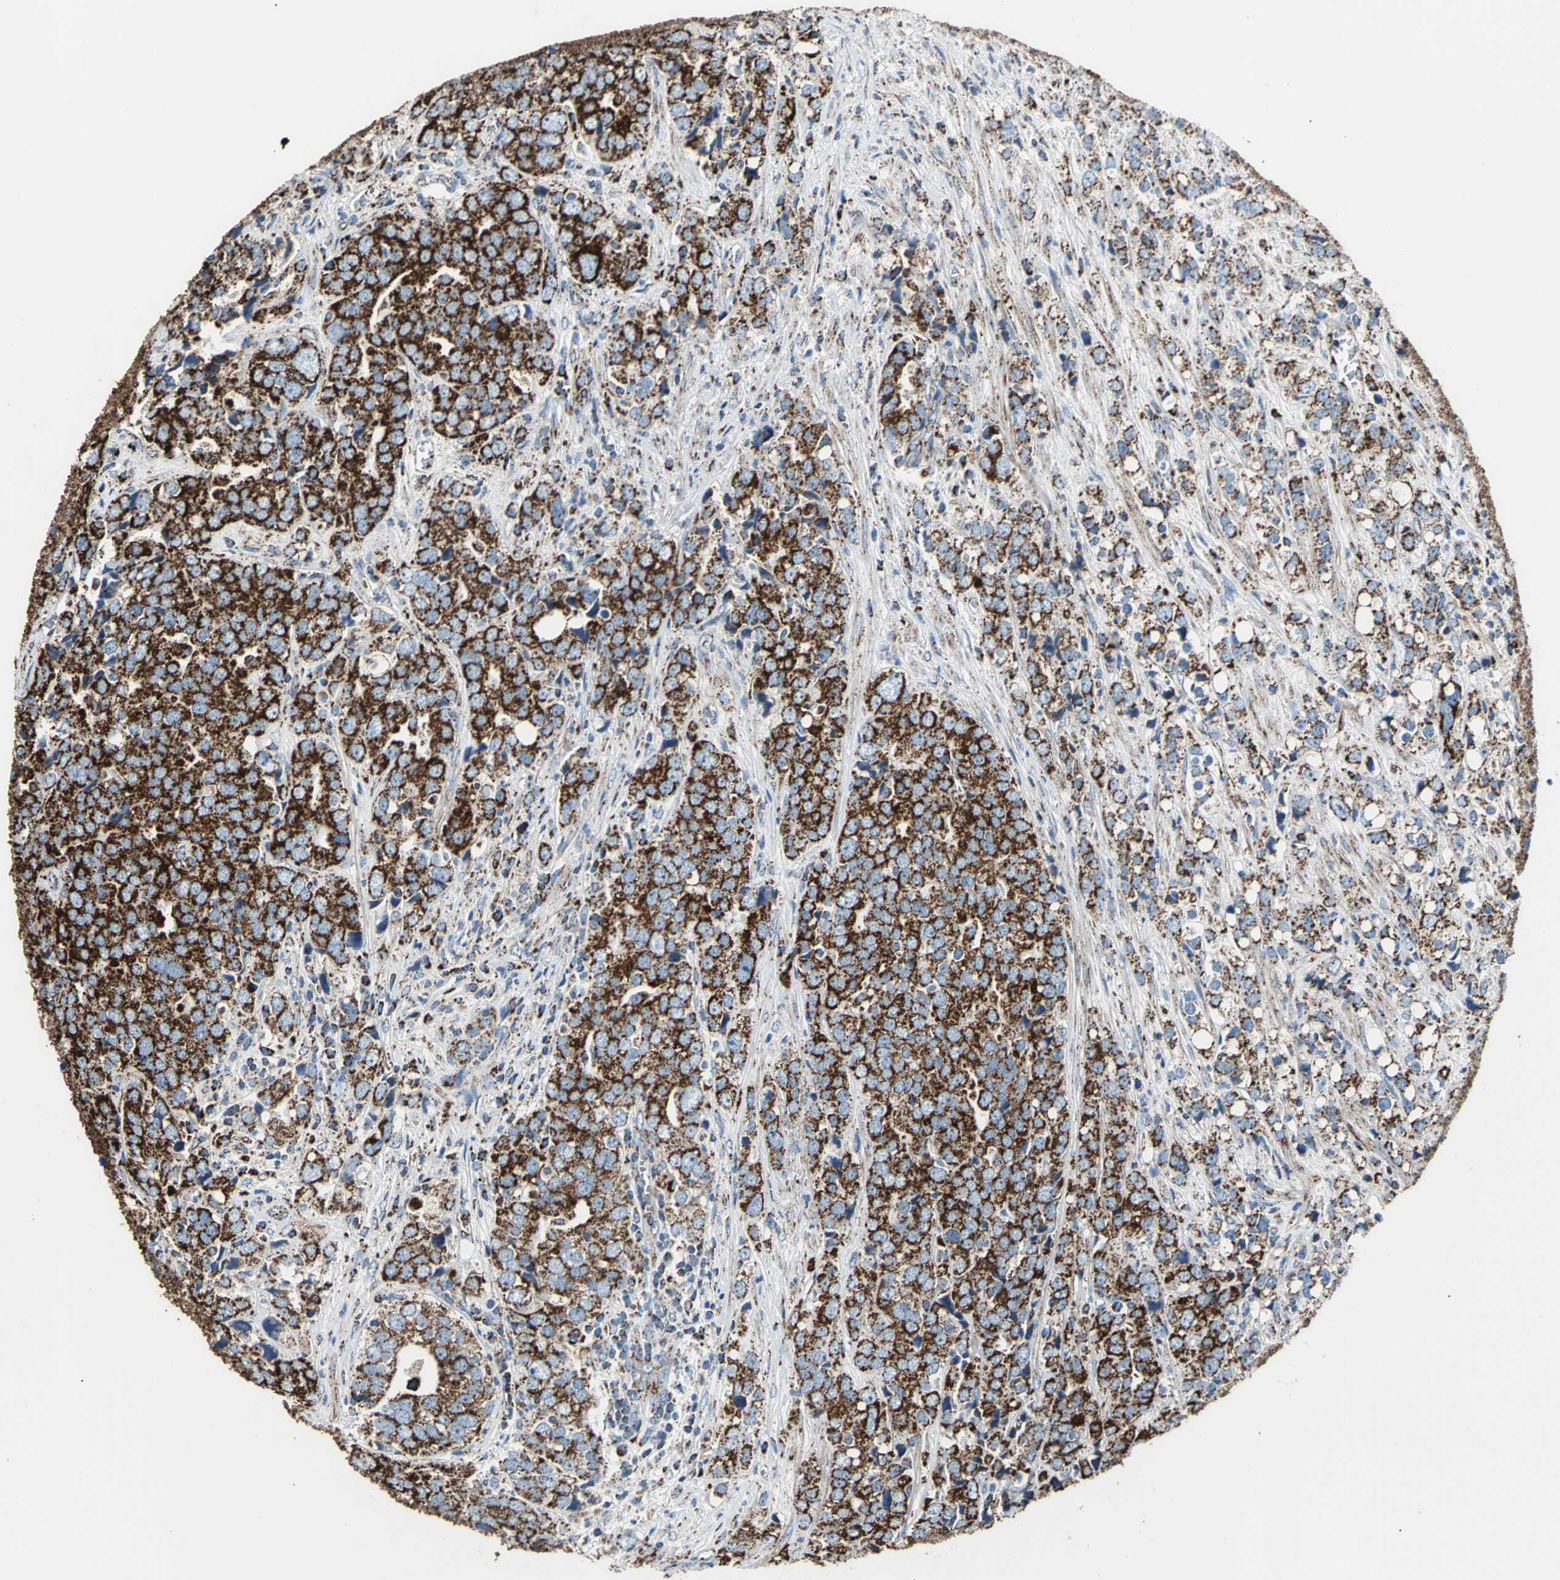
{"staining": {"intensity": "strong", "quantity": ">75%", "location": "cytoplasmic/membranous"}, "tissue": "prostate cancer", "cell_type": "Tumor cells", "image_type": "cancer", "snomed": [{"axis": "morphology", "description": "Adenocarcinoma, High grade"}, {"axis": "topography", "description": "Prostate"}], "caption": "Protein expression analysis of adenocarcinoma (high-grade) (prostate) reveals strong cytoplasmic/membranous staining in approximately >75% of tumor cells.", "gene": "ECH1", "patient": {"sex": "male", "age": 71}}